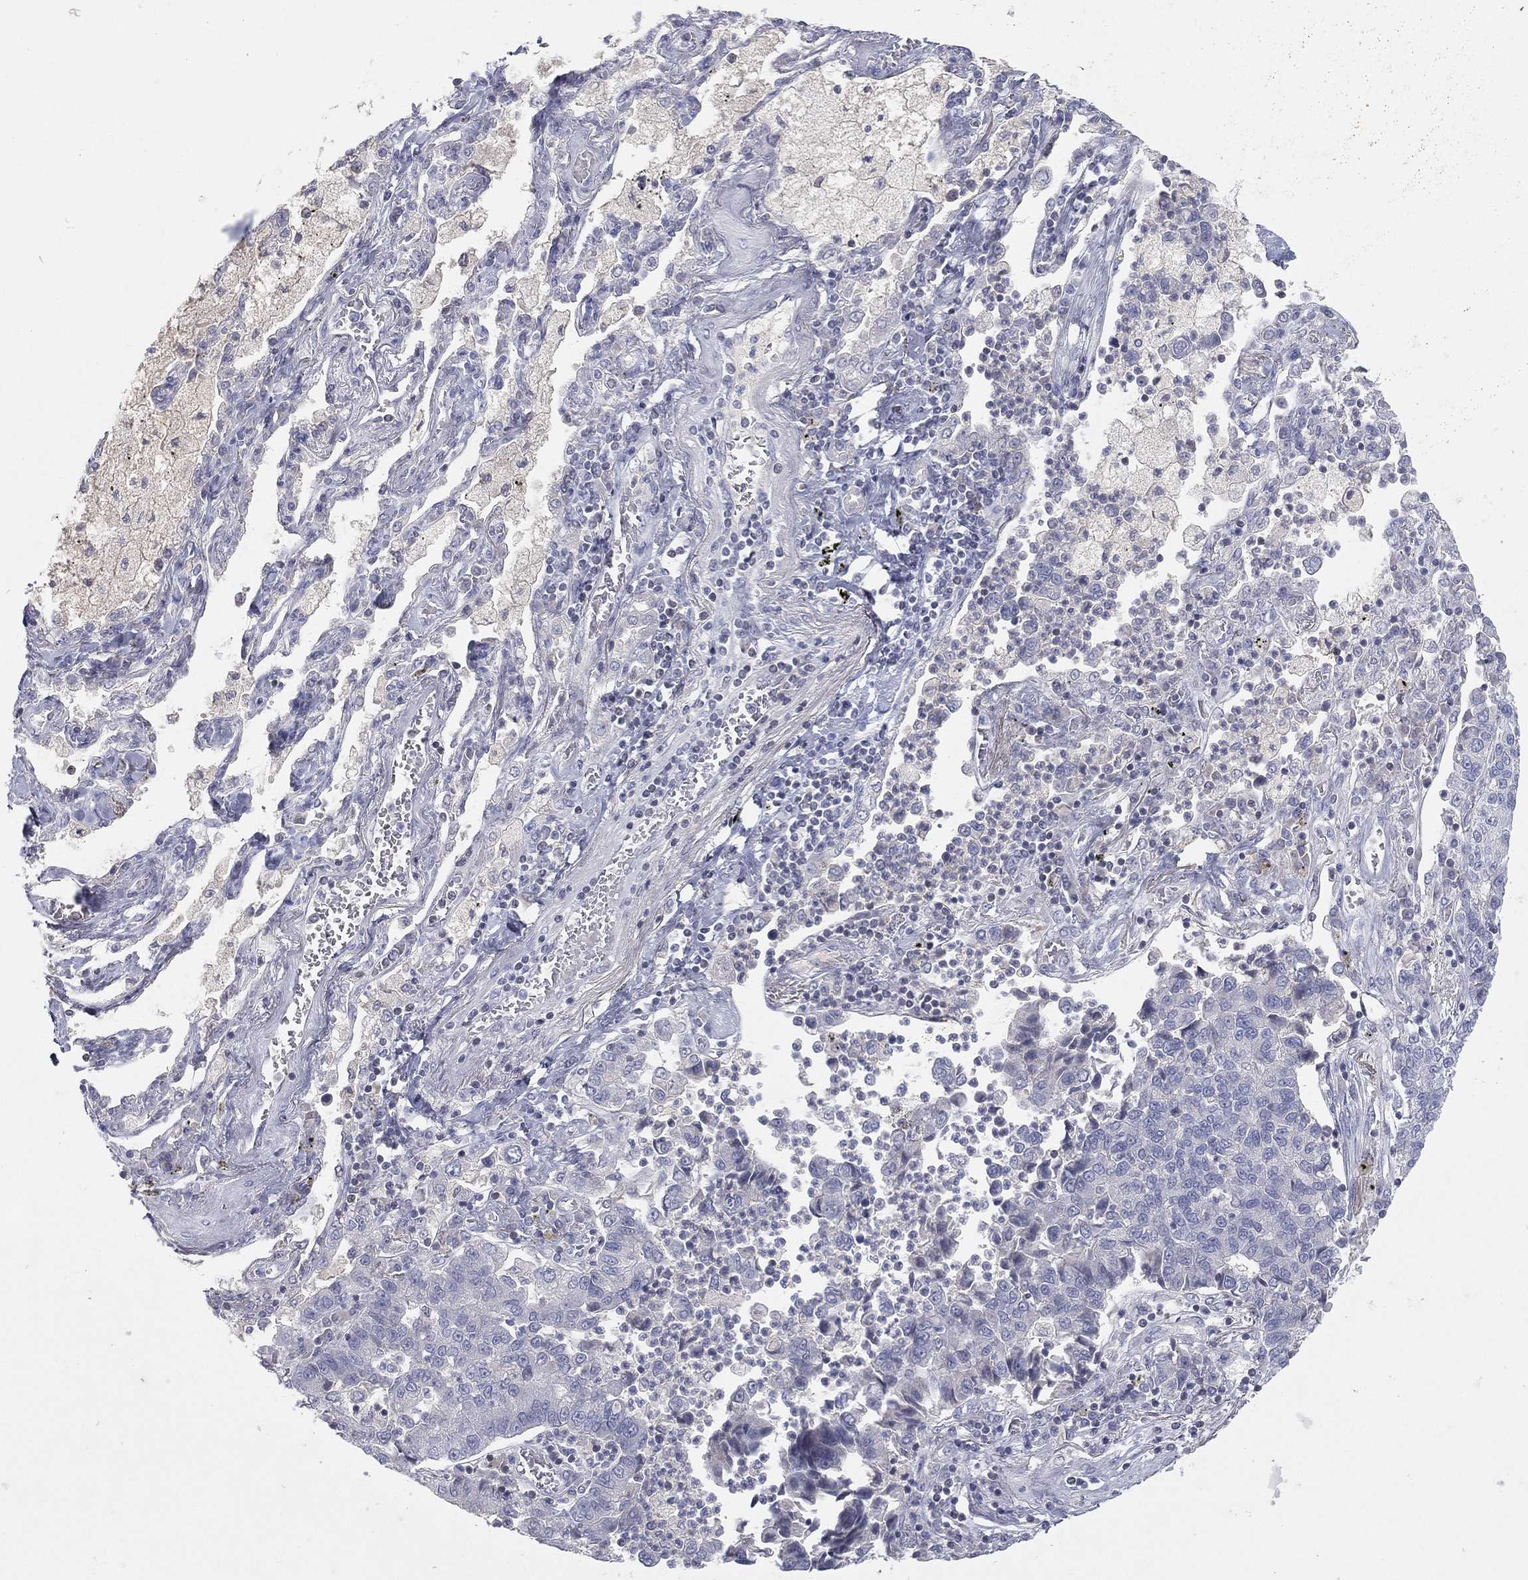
{"staining": {"intensity": "negative", "quantity": "none", "location": "none"}, "tissue": "lung cancer", "cell_type": "Tumor cells", "image_type": "cancer", "snomed": [{"axis": "morphology", "description": "Adenocarcinoma, NOS"}, {"axis": "topography", "description": "Lung"}], "caption": "The micrograph shows no staining of tumor cells in adenocarcinoma (lung).", "gene": "CPT1B", "patient": {"sex": "female", "age": 57}}